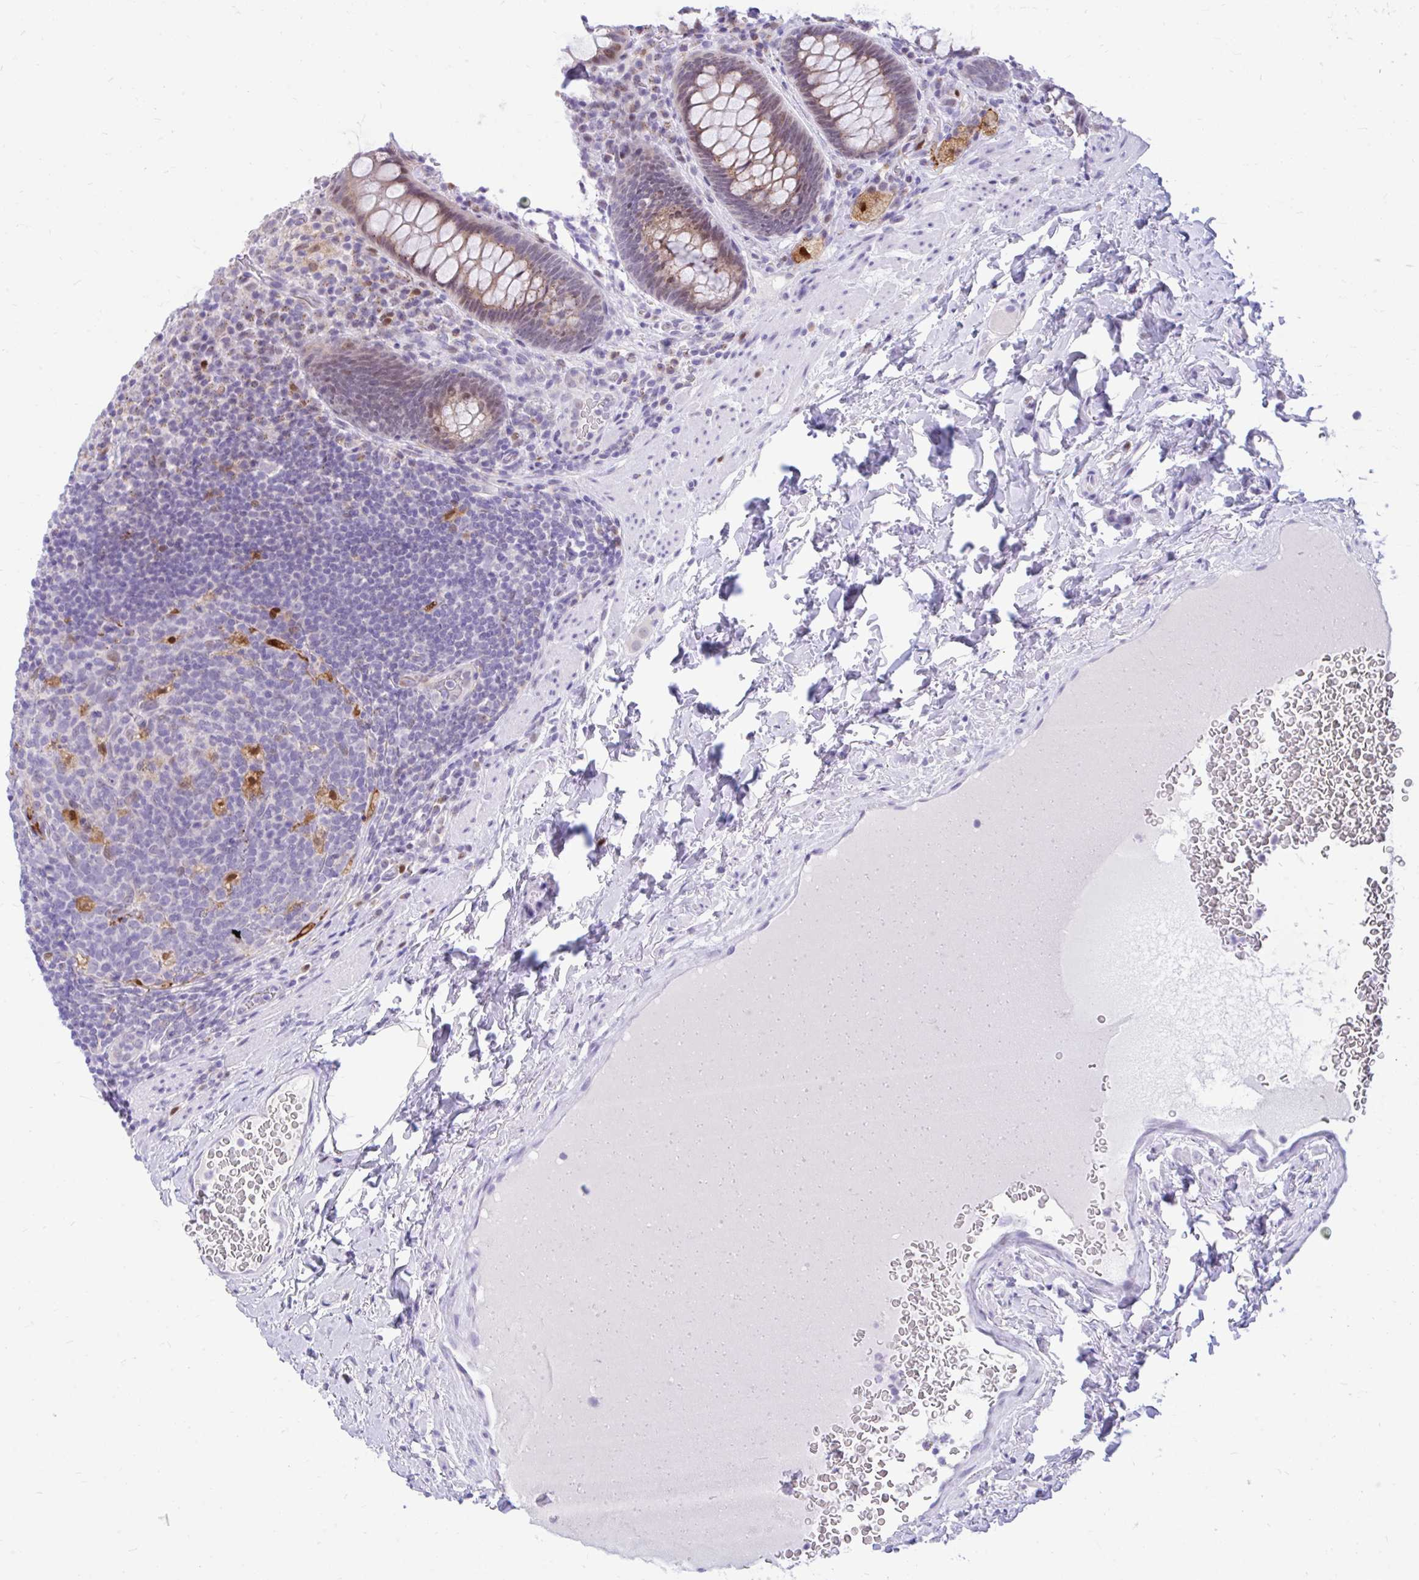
{"staining": {"intensity": "moderate", "quantity": "25%-75%", "location": "cytoplasmic/membranous"}, "tissue": "rectum", "cell_type": "Glandular cells", "image_type": "normal", "snomed": [{"axis": "morphology", "description": "Normal tissue, NOS"}, {"axis": "topography", "description": "Rectum"}], "caption": "The histopathology image exhibits staining of normal rectum, revealing moderate cytoplasmic/membranous protein expression (brown color) within glandular cells.", "gene": "GLB1L2", "patient": {"sex": "female", "age": 69}}